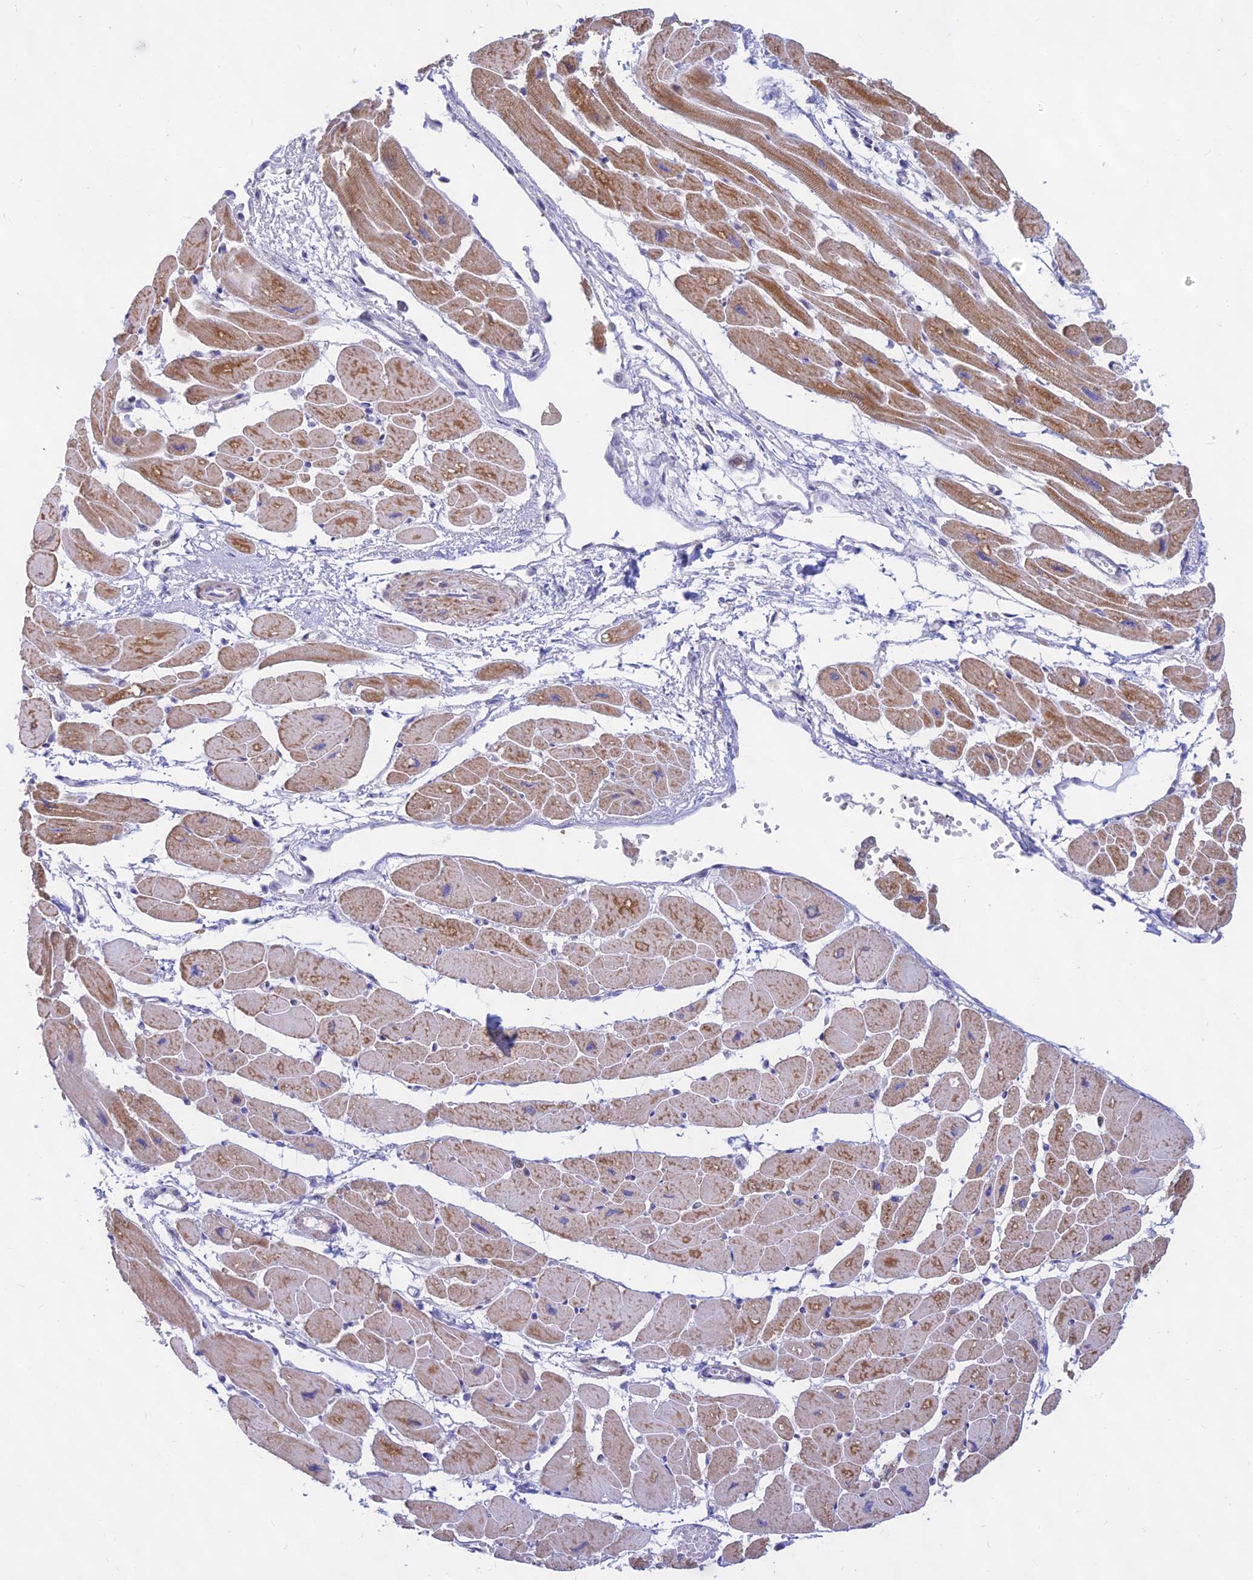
{"staining": {"intensity": "moderate", "quantity": ">75%", "location": "cytoplasmic/membranous"}, "tissue": "heart muscle", "cell_type": "Cardiomyocytes", "image_type": "normal", "snomed": [{"axis": "morphology", "description": "Normal tissue, NOS"}, {"axis": "topography", "description": "Heart"}], "caption": "The immunohistochemical stain highlights moderate cytoplasmic/membranous expression in cardiomyocytes of benign heart muscle.", "gene": "KRR1", "patient": {"sex": "female", "age": 54}}